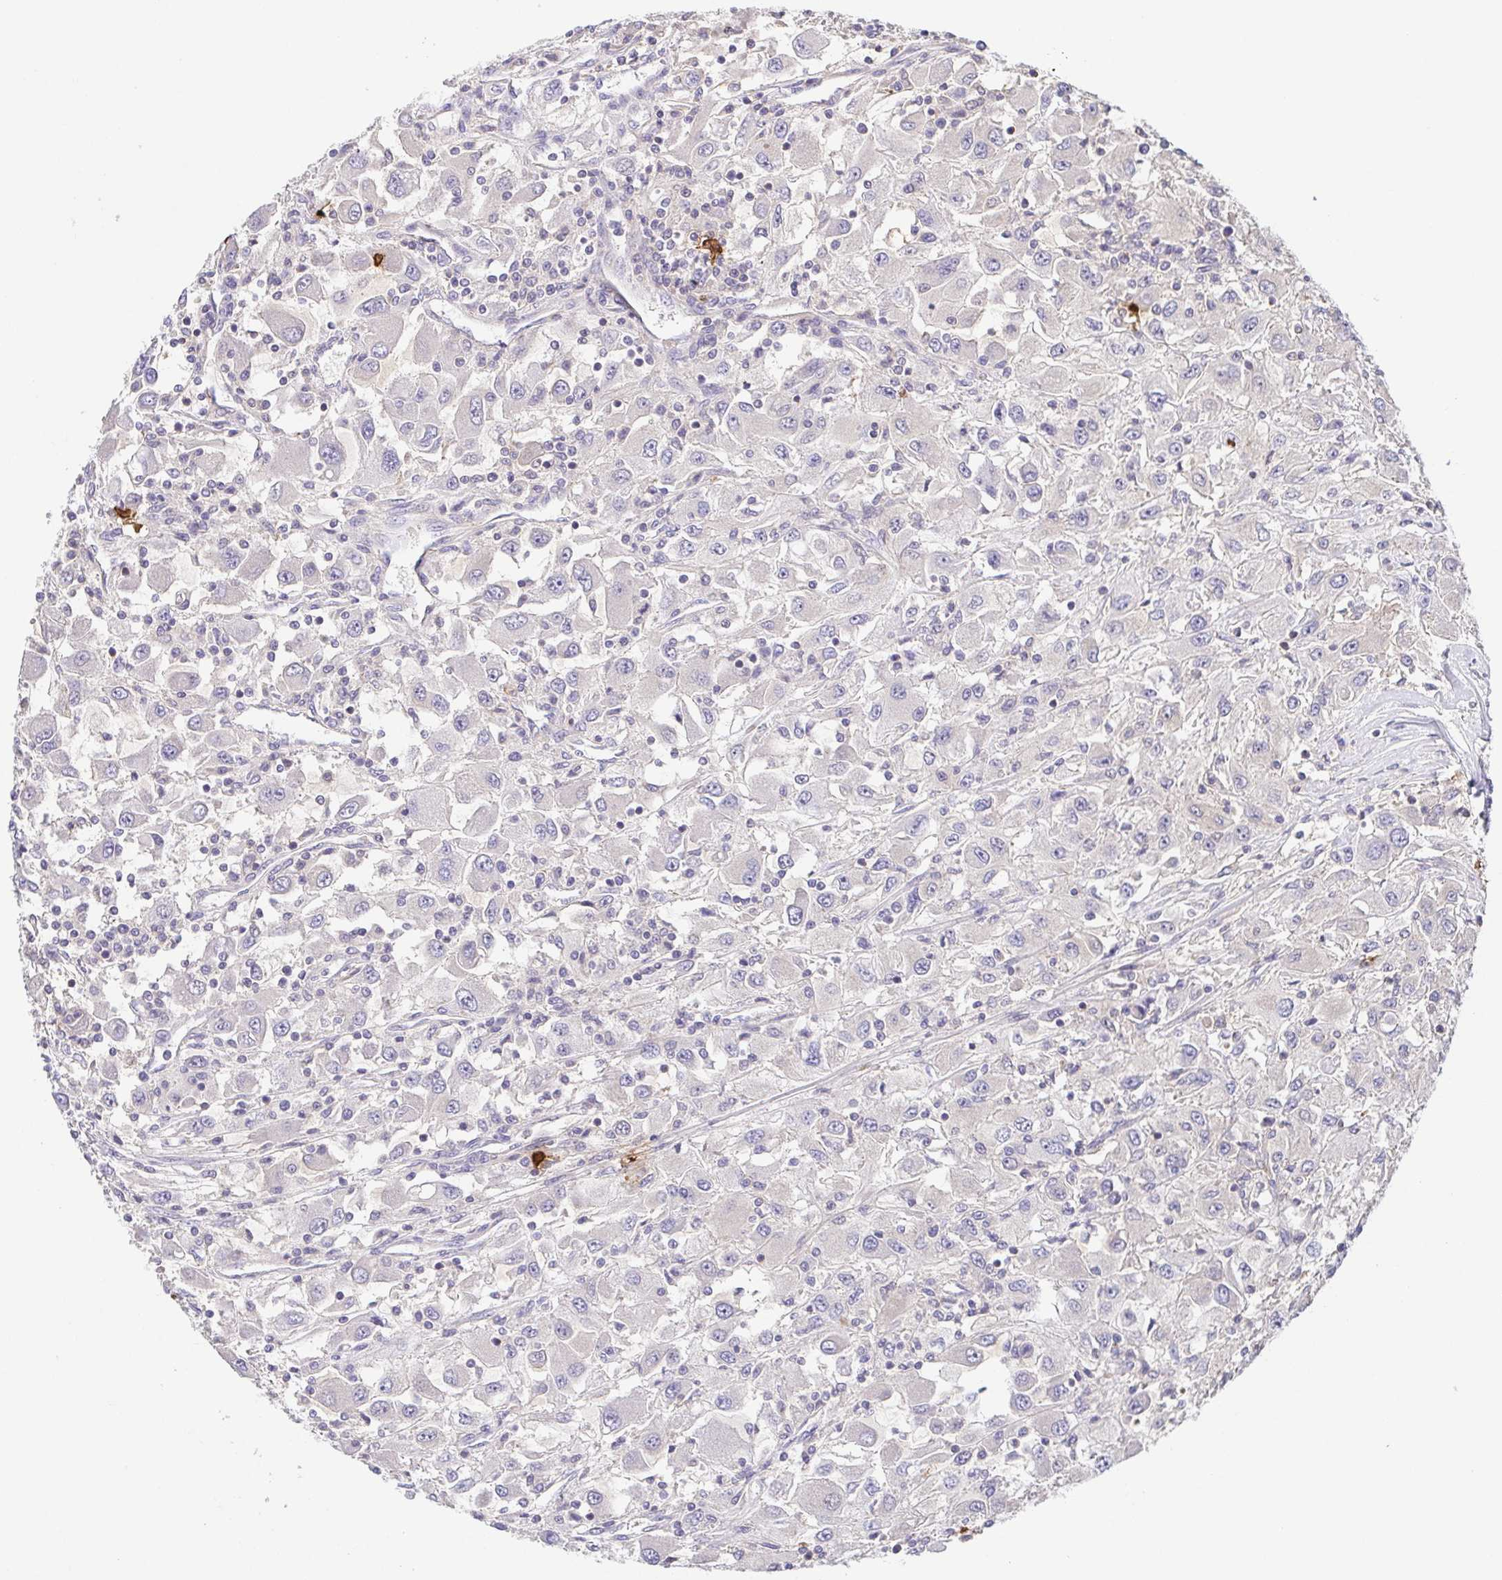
{"staining": {"intensity": "negative", "quantity": "none", "location": "none"}, "tissue": "renal cancer", "cell_type": "Tumor cells", "image_type": "cancer", "snomed": [{"axis": "morphology", "description": "Adenocarcinoma, NOS"}, {"axis": "topography", "description": "Kidney"}], "caption": "Tumor cells are negative for brown protein staining in renal adenocarcinoma.", "gene": "PREPL", "patient": {"sex": "female", "age": 67}}